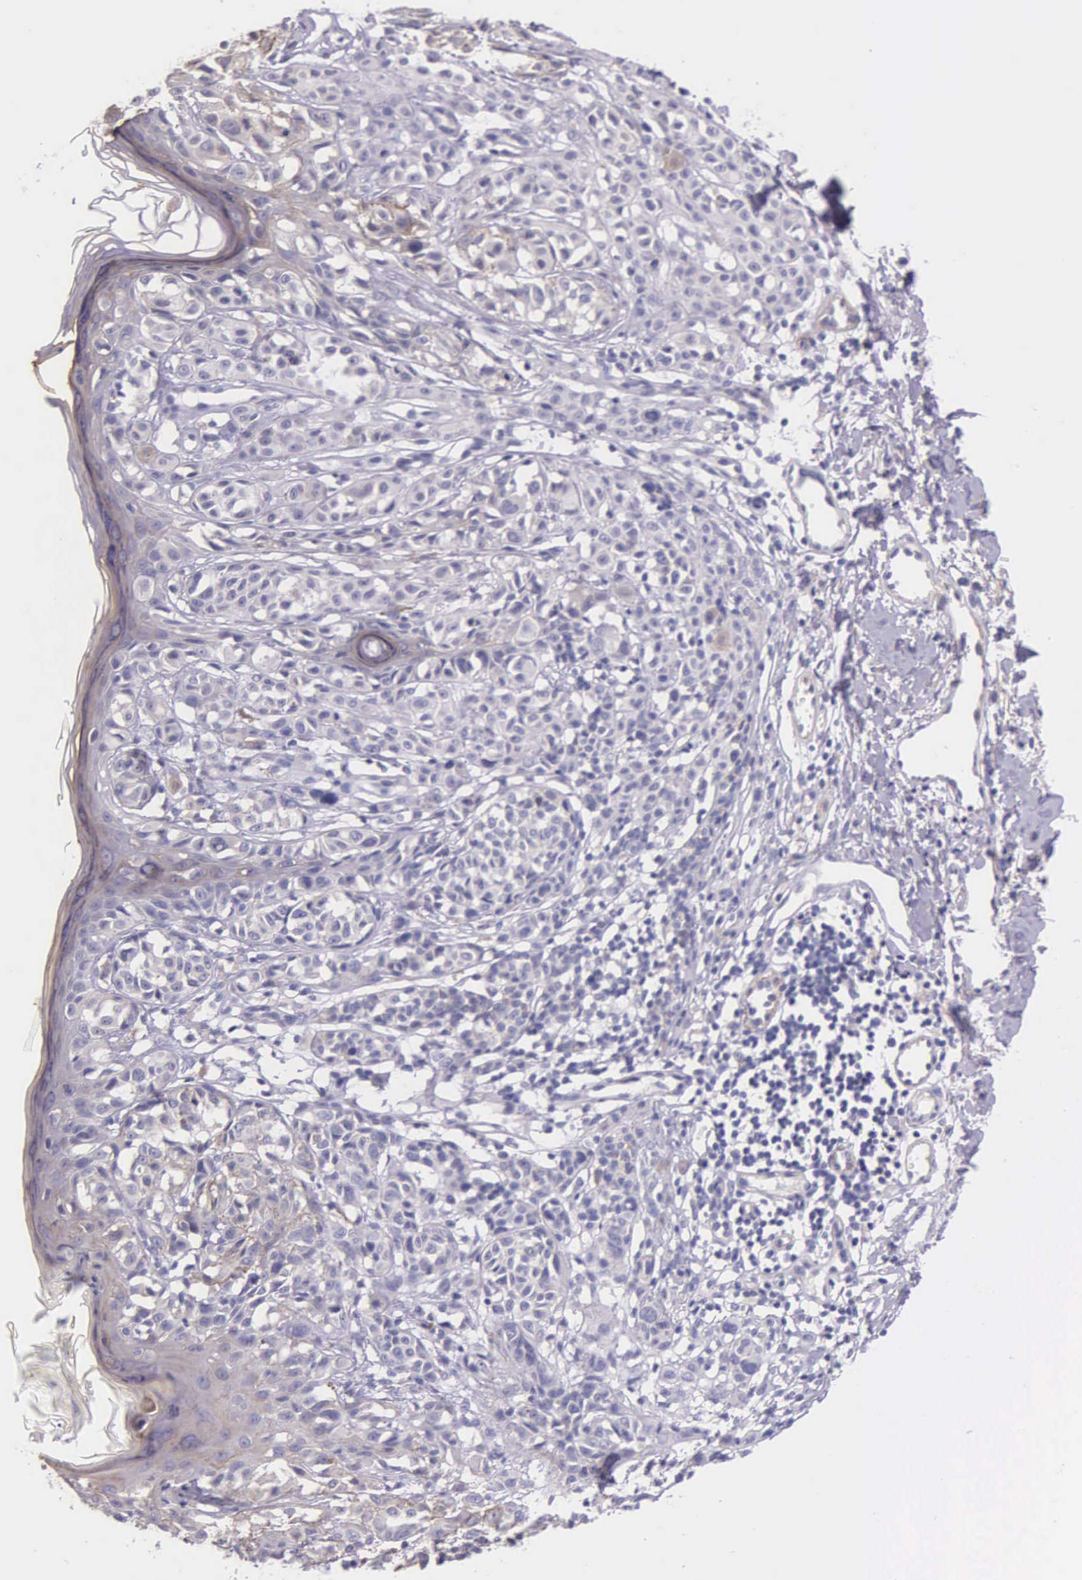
{"staining": {"intensity": "negative", "quantity": "none", "location": "none"}, "tissue": "melanoma", "cell_type": "Tumor cells", "image_type": "cancer", "snomed": [{"axis": "morphology", "description": "Malignant melanoma, NOS"}, {"axis": "topography", "description": "Skin"}], "caption": "This is an IHC photomicrograph of human melanoma. There is no positivity in tumor cells.", "gene": "THSD7A", "patient": {"sex": "male", "age": 40}}